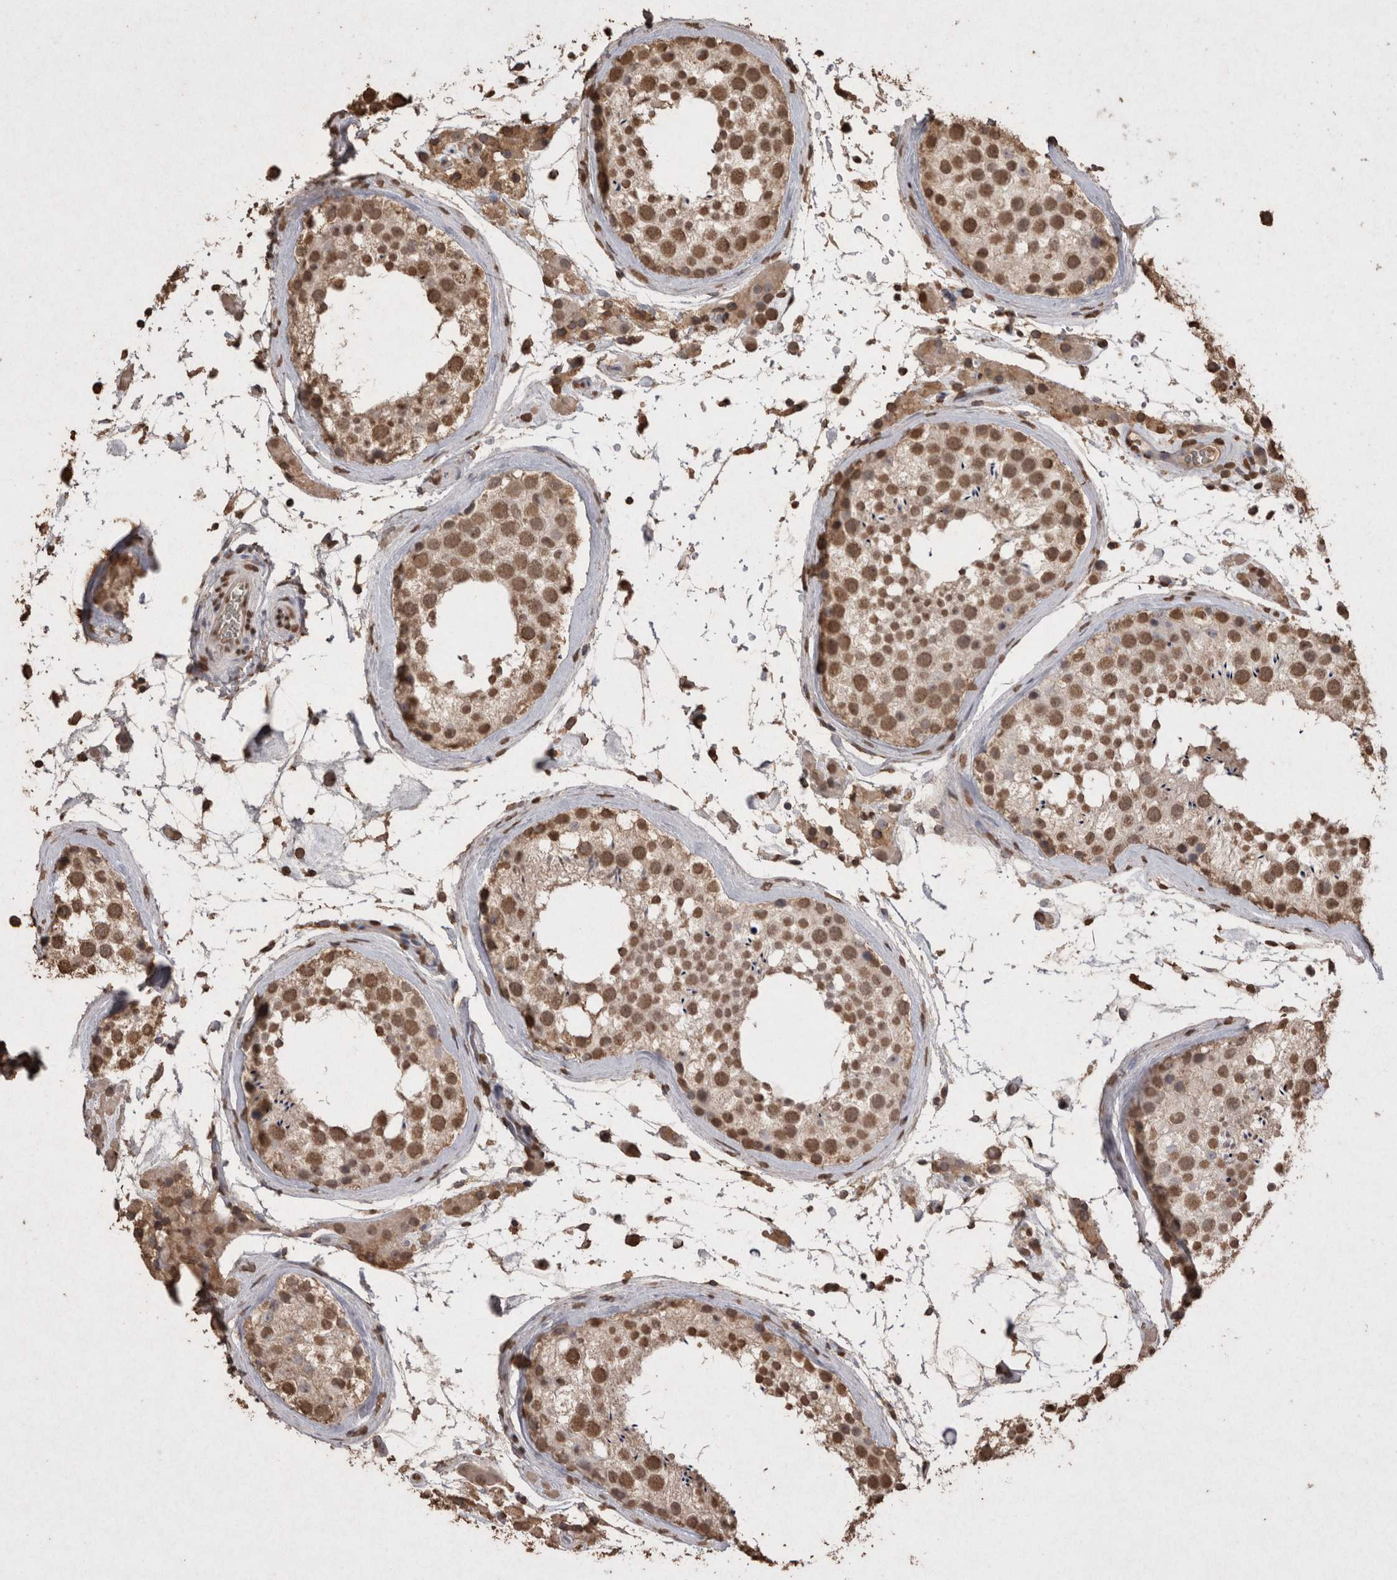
{"staining": {"intensity": "moderate", "quantity": ">75%", "location": "nuclear"}, "tissue": "testis", "cell_type": "Cells in seminiferous ducts", "image_type": "normal", "snomed": [{"axis": "morphology", "description": "Normal tissue, NOS"}, {"axis": "topography", "description": "Testis"}], "caption": "Immunohistochemistry histopathology image of normal testis: human testis stained using IHC reveals medium levels of moderate protein expression localized specifically in the nuclear of cells in seminiferous ducts, appearing as a nuclear brown color.", "gene": "POU5F1", "patient": {"sex": "male", "age": 46}}